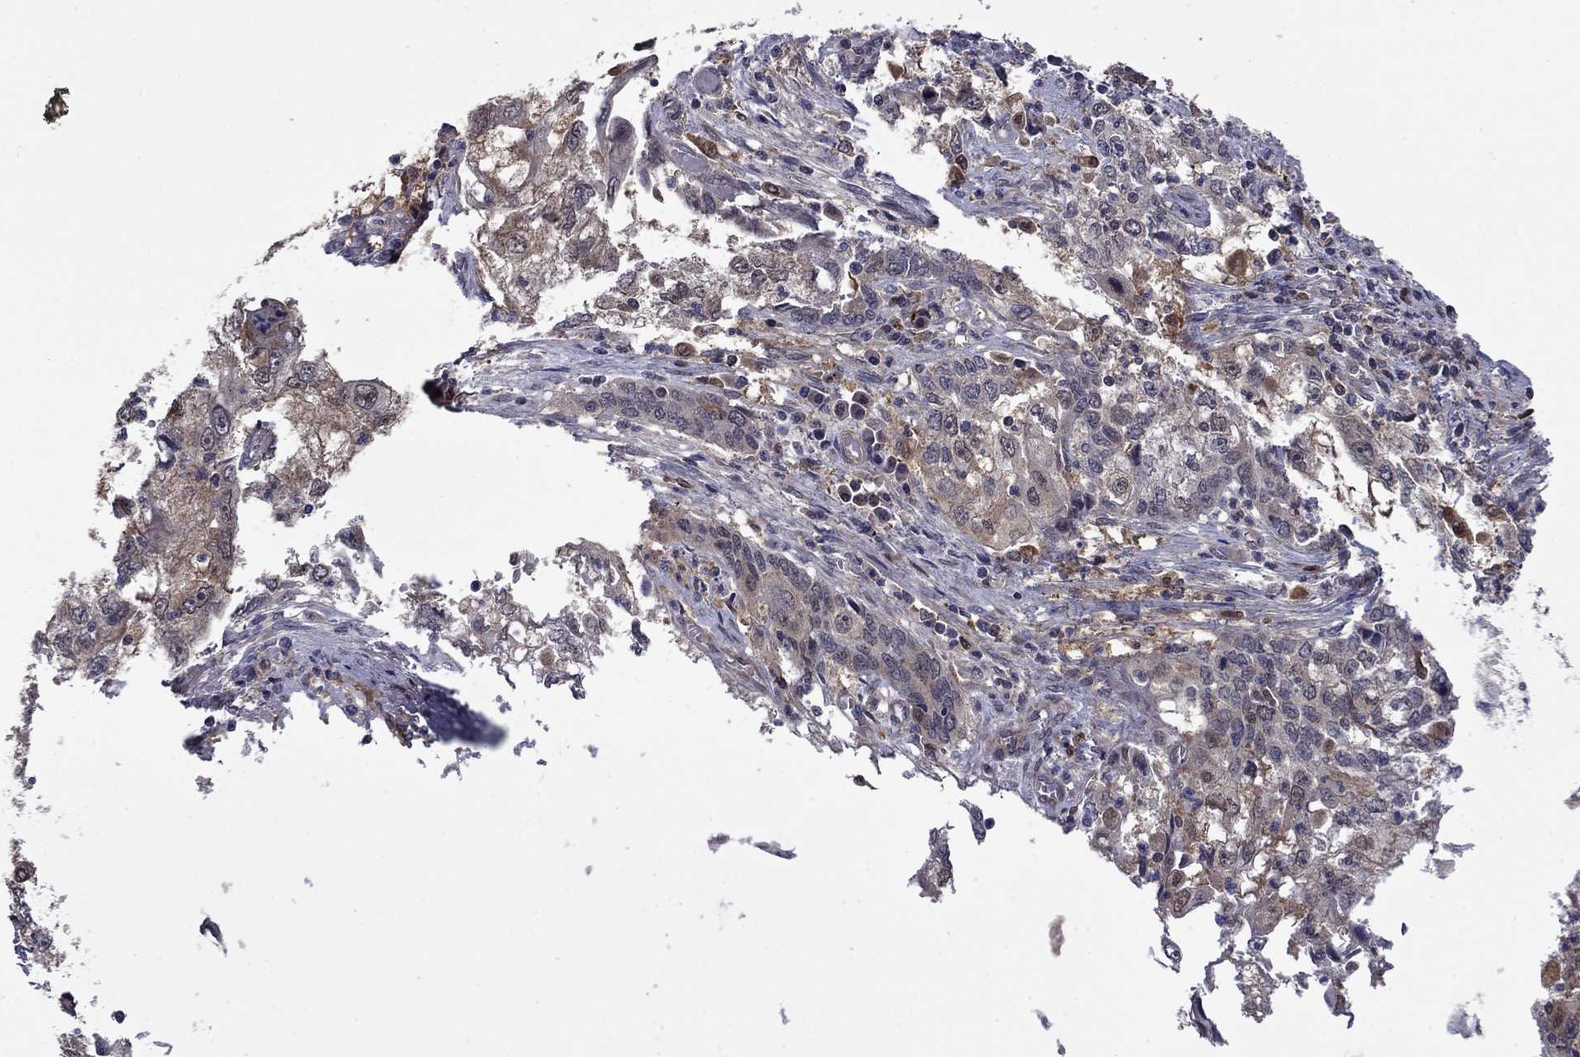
{"staining": {"intensity": "negative", "quantity": "none", "location": "none"}, "tissue": "cervical cancer", "cell_type": "Tumor cells", "image_type": "cancer", "snomed": [{"axis": "morphology", "description": "Squamous cell carcinoma, NOS"}, {"axis": "topography", "description": "Cervix"}], "caption": "Immunohistochemical staining of cervical squamous cell carcinoma shows no significant positivity in tumor cells. (Brightfield microscopy of DAB immunohistochemistry (IHC) at high magnification).", "gene": "TPMT", "patient": {"sex": "female", "age": 36}}